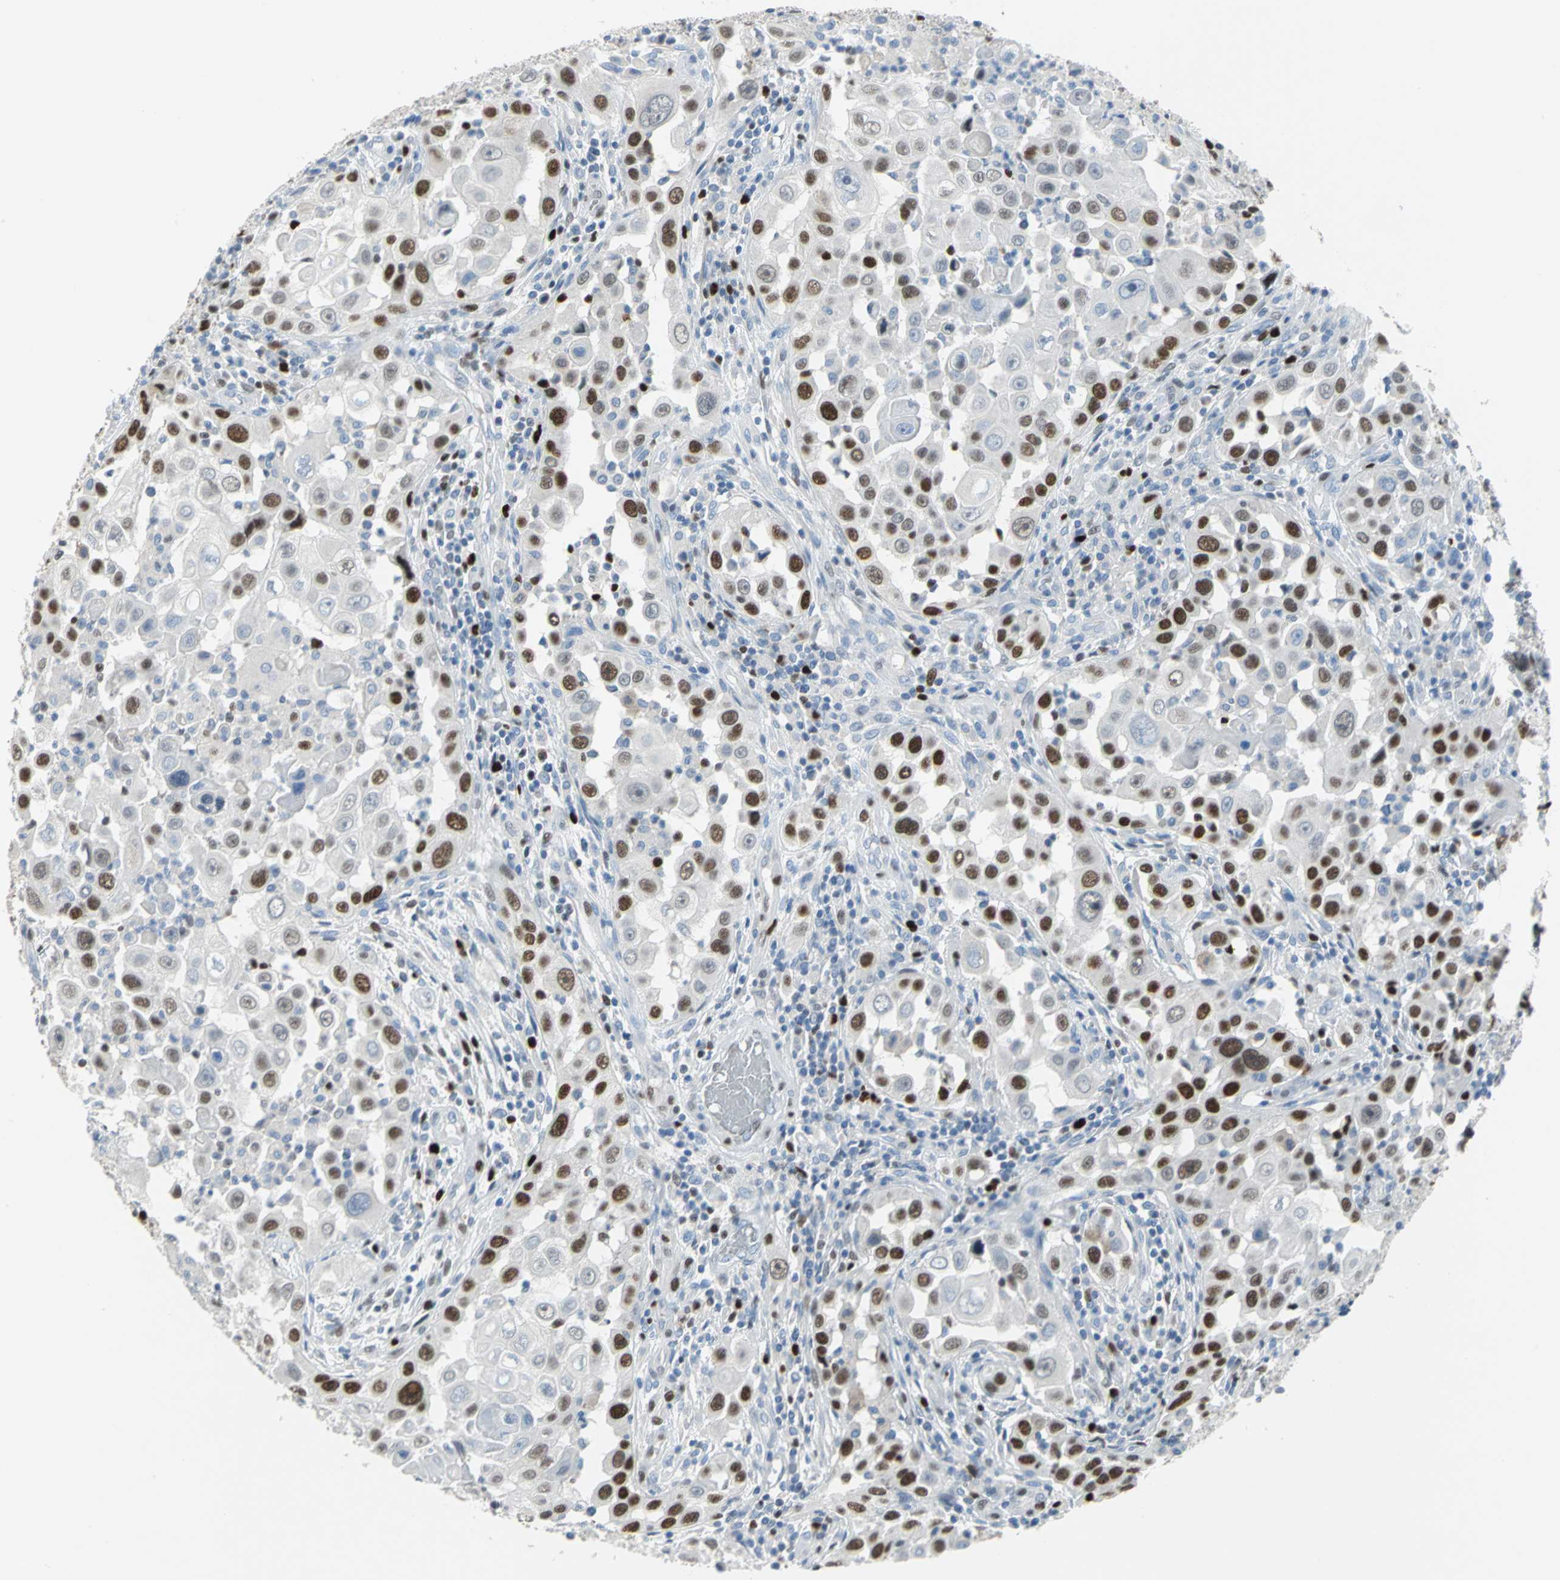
{"staining": {"intensity": "strong", "quantity": ">75%", "location": "nuclear"}, "tissue": "head and neck cancer", "cell_type": "Tumor cells", "image_type": "cancer", "snomed": [{"axis": "morphology", "description": "Carcinoma, NOS"}, {"axis": "topography", "description": "Head-Neck"}], "caption": "Head and neck cancer stained with a brown dye shows strong nuclear positive staining in approximately >75% of tumor cells.", "gene": "MCM4", "patient": {"sex": "male", "age": 87}}